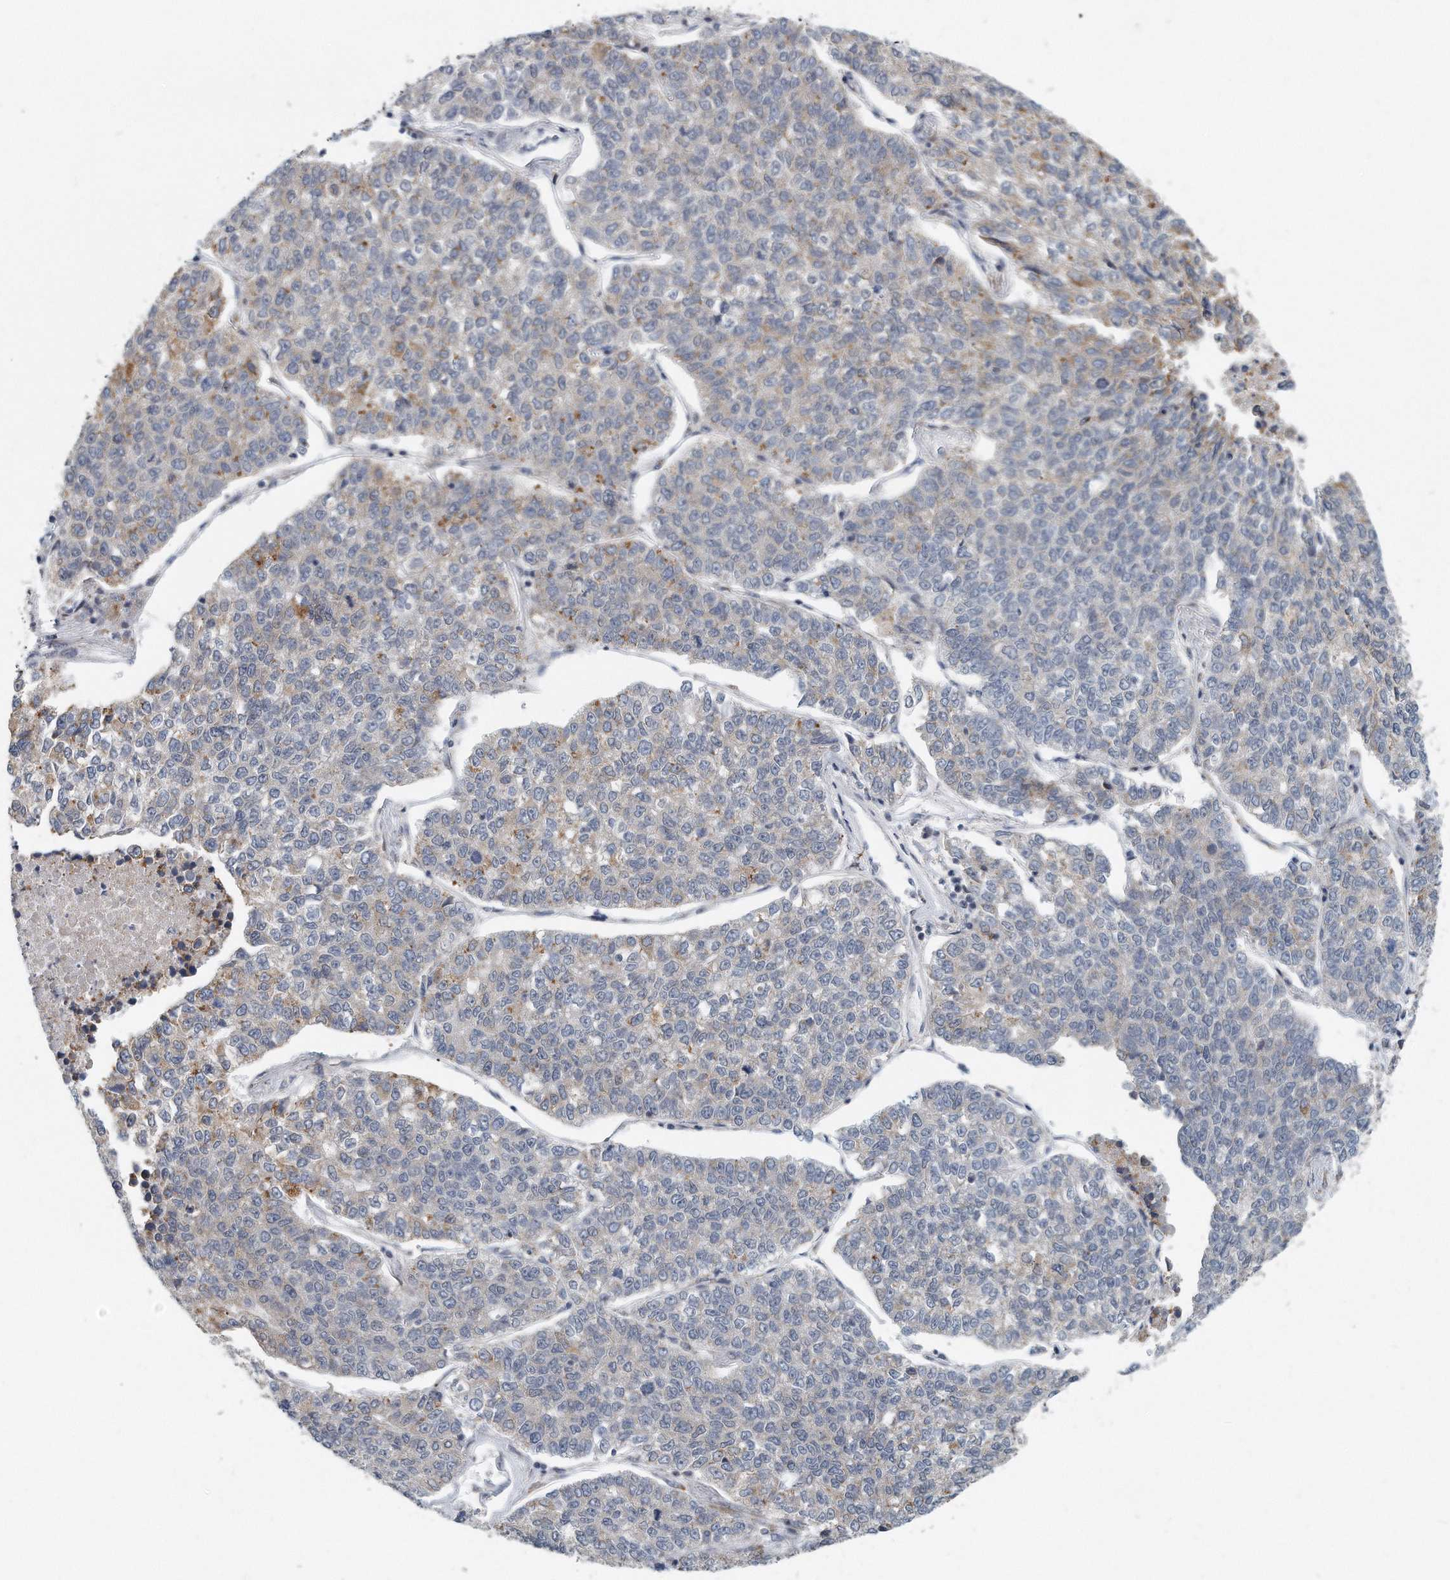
{"staining": {"intensity": "moderate", "quantity": "<25%", "location": "cytoplasmic/membranous"}, "tissue": "lung cancer", "cell_type": "Tumor cells", "image_type": "cancer", "snomed": [{"axis": "morphology", "description": "Adenocarcinoma, NOS"}, {"axis": "topography", "description": "Lung"}], "caption": "A brown stain highlights moderate cytoplasmic/membranous expression of a protein in human lung cancer (adenocarcinoma) tumor cells. The staining is performed using DAB brown chromogen to label protein expression. The nuclei are counter-stained blue using hematoxylin.", "gene": "VLDLR", "patient": {"sex": "male", "age": 49}}